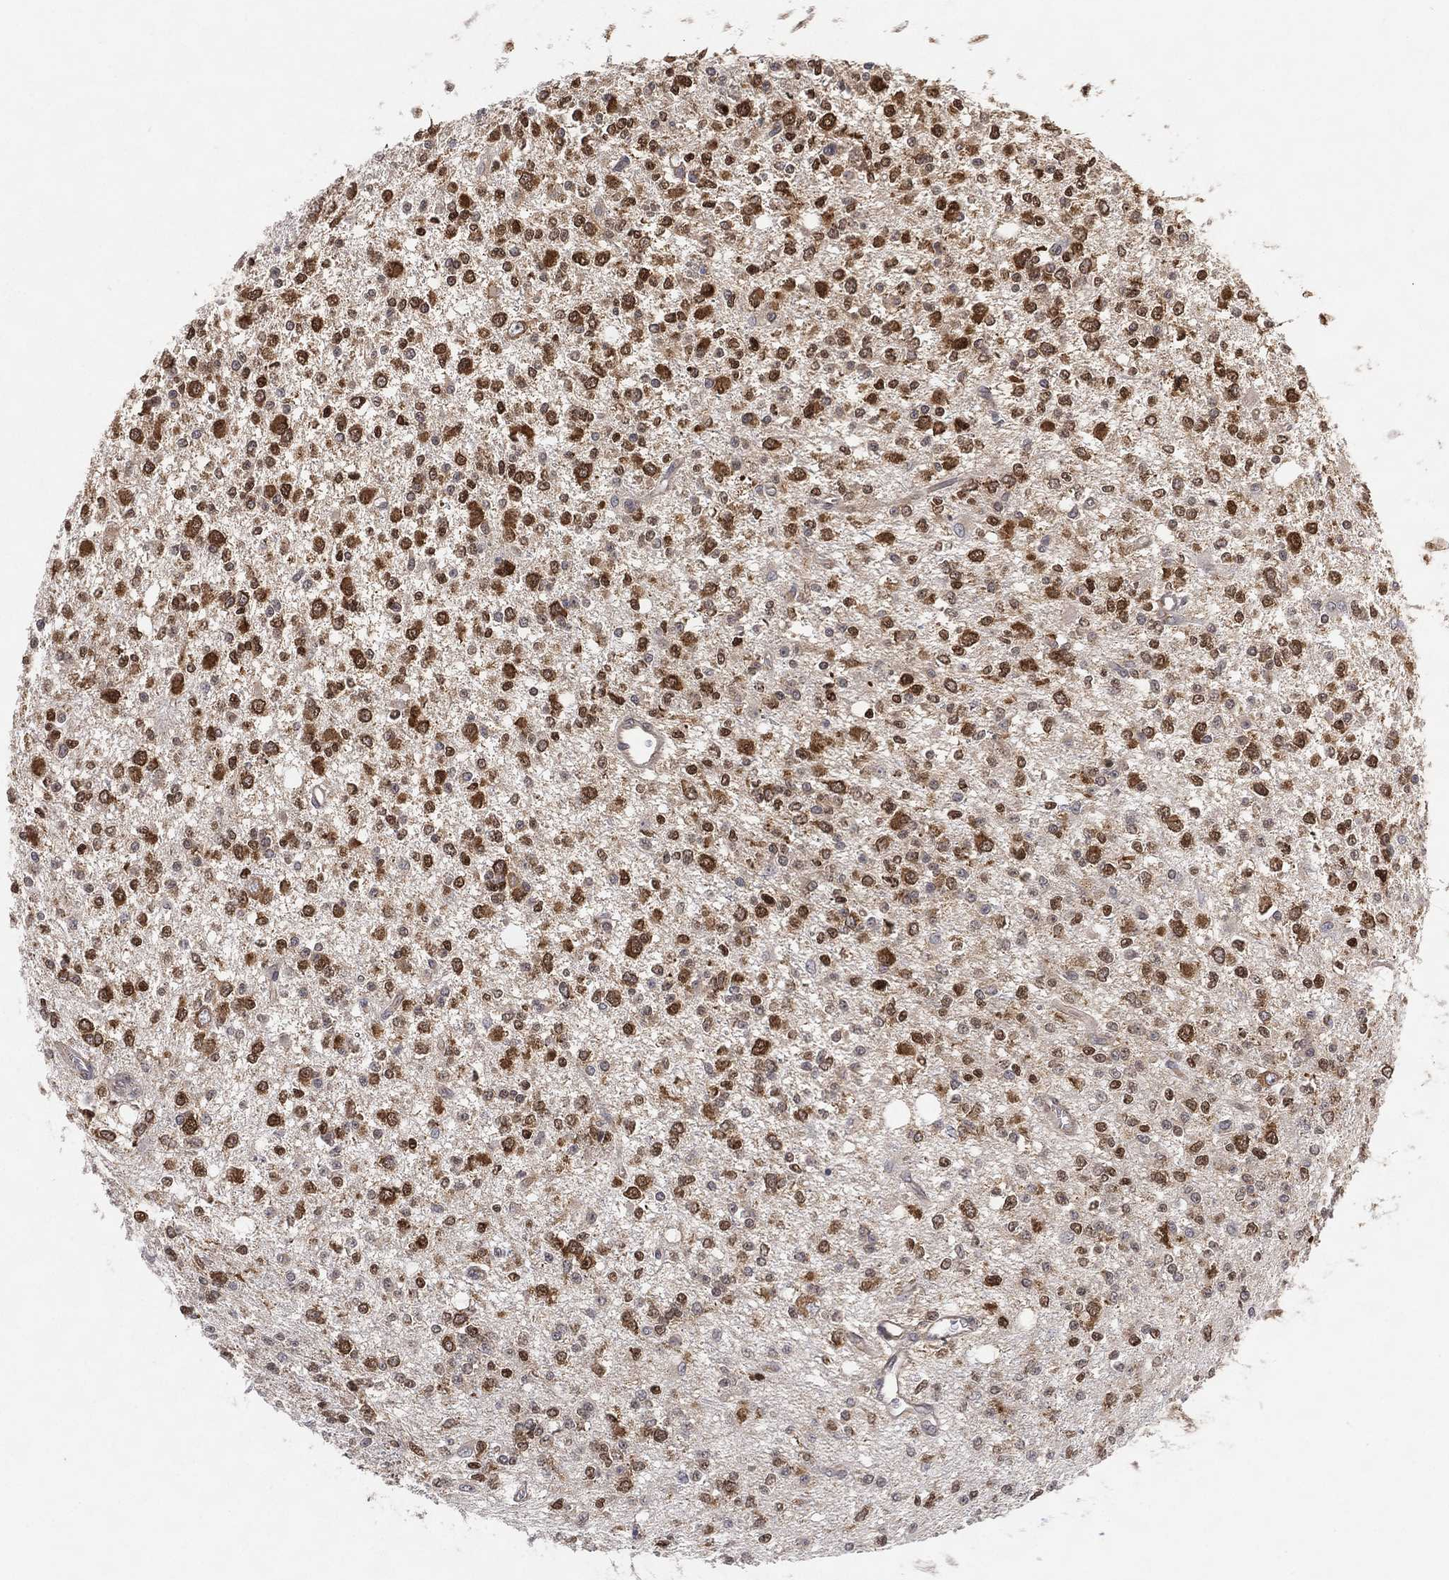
{"staining": {"intensity": "strong", "quantity": "25%-75%", "location": "cytoplasmic/membranous,nuclear"}, "tissue": "glioma", "cell_type": "Tumor cells", "image_type": "cancer", "snomed": [{"axis": "morphology", "description": "Glioma, malignant, Low grade"}, {"axis": "topography", "description": "Brain"}], "caption": "IHC micrograph of human glioma stained for a protein (brown), which reveals high levels of strong cytoplasmic/membranous and nuclear staining in approximately 25%-75% of tumor cells.", "gene": "TMTC4", "patient": {"sex": "male", "age": 67}}